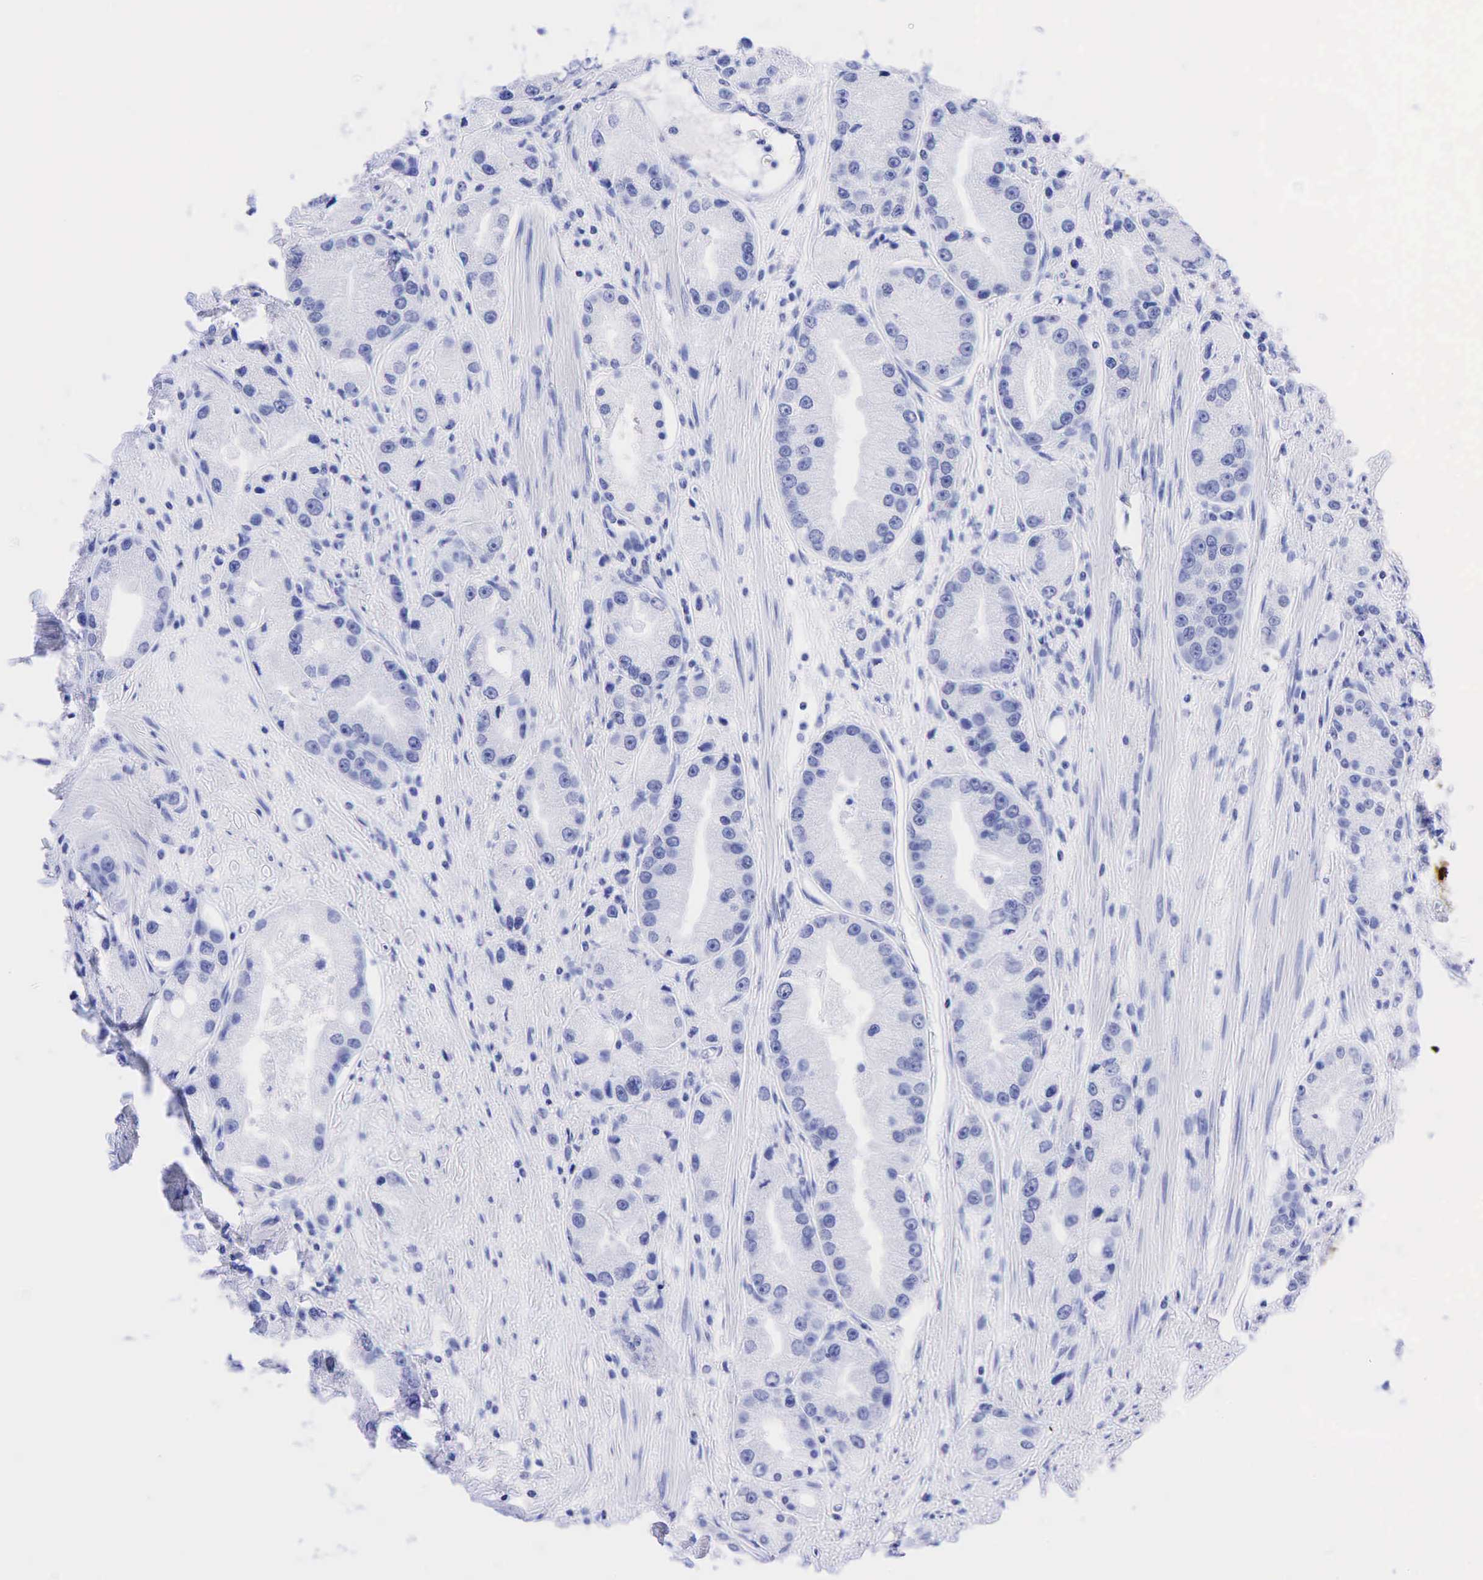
{"staining": {"intensity": "negative", "quantity": "none", "location": "none"}, "tissue": "prostate cancer", "cell_type": "Tumor cells", "image_type": "cancer", "snomed": [{"axis": "morphology", "description": "Adenocarcinoma, Medium grade"}, {"axis": "topography", "description": "Prostate"}], "caption": "IHC of prostate medium-grade adenocarcinoma displays no positivity in tumor cells.", "gene": "KRT7", "patient": {"sex": "male", "age": 72}}